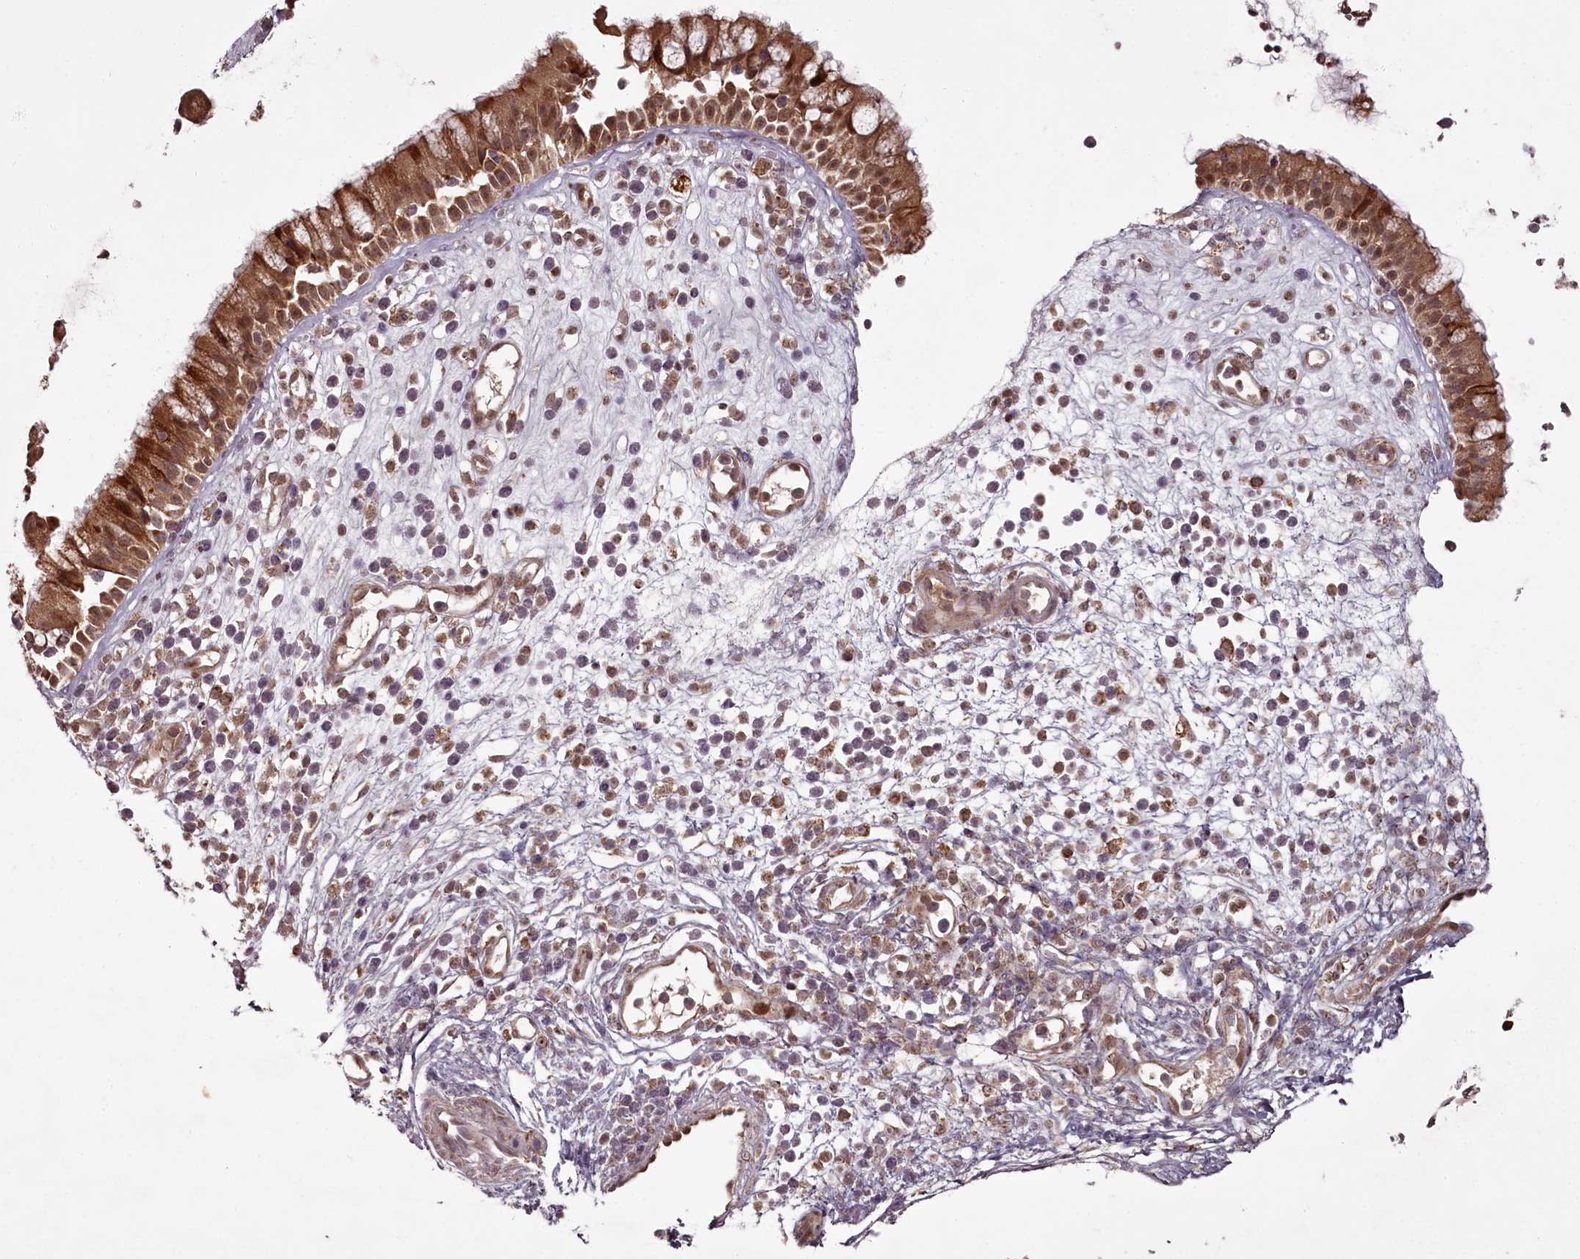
{"staining": {"intensity": "strong", "quantity": ">75%", "location": "cytoplasmic/membranous"}, "tissue": "nasopharynx", "cell_type": "Respiratory epithelial cells", "image_type": "normal", "snomed": [{"axis": "morphology", "description": "Normal tissue, NOS"}, {"axis": "morphology", "description": "Inflammation, NOS"}, {"axis": "topography", "description": "Nasopharynx"}], "caption": "An immunohistochemistry (IHC) image of unremarkable tissue is shown. Protein staining in brown shows strong cytoplasmic/membranous positivity in nasopharynx within respiratory epithelial cells.", "gene": "PCBP2", "patient": {"sex": "male", "age": 29}}